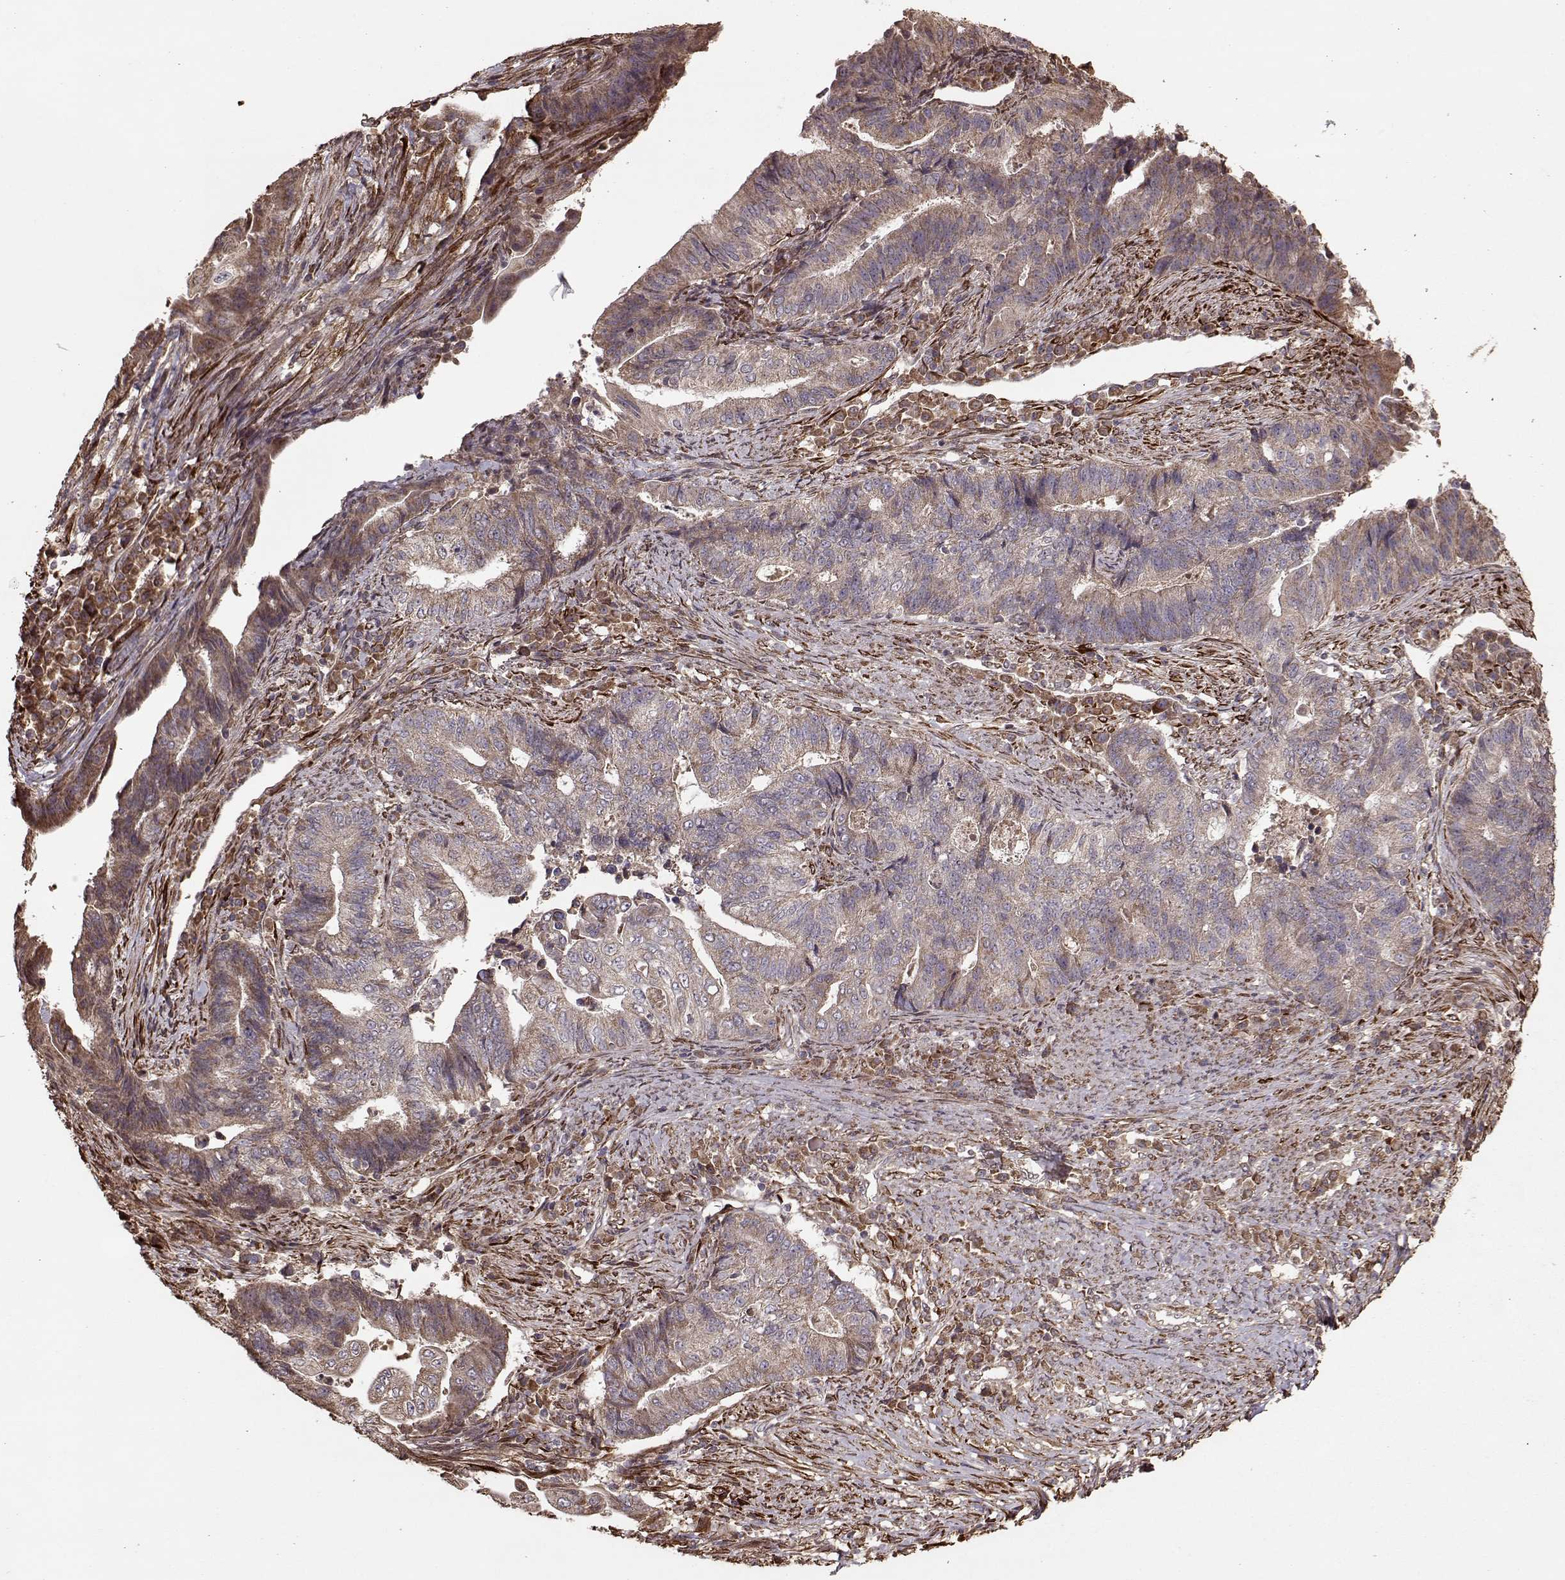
{"staining": {"intensity": "moderate", "quantity": ">75%", "location": "cytoplasmic/membranous"}, "tissue": "endometrial cancer", "cell_type": "Tumor cells", "image_type": "cancer", "snomed": [{"axis": "morphology", "description": "Adenocarcinoma, NOS"}, {"axis": "topography", "description": "Uterus"}, {"axis": "topography", "description": "Endometrium"}], "caption": "Protein expression analysis of human adenocarcinoma (endometrial) reveals moderate cytoplasmic/membranous staining in about >75% of tumor cells. (brown staining indicates protein expression, while blue staining denotes nuclei).", "gene": "IMMP1L", "patient": {"sex": "female", "age": 54}}